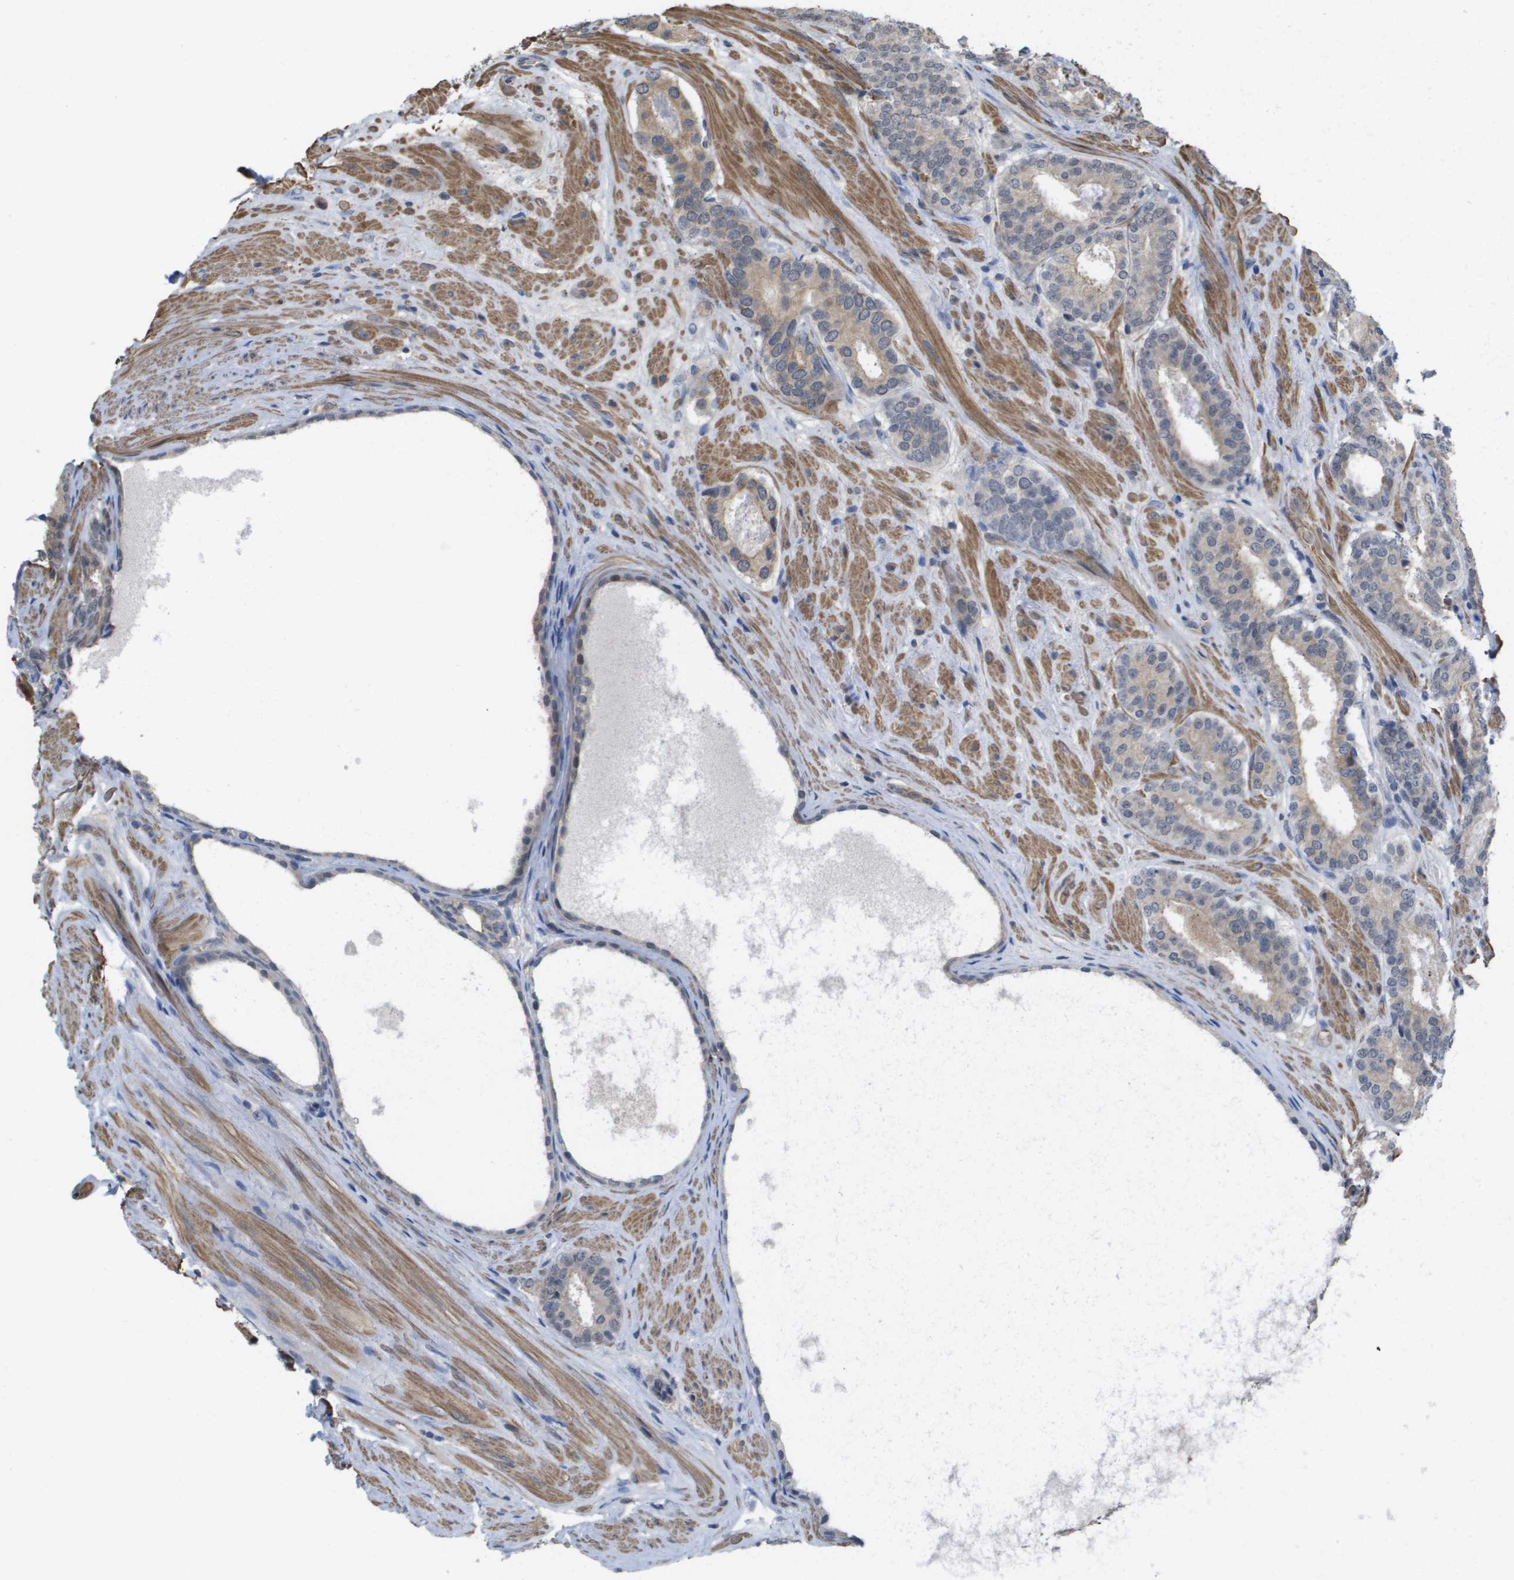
{"staining": {"intensity": "weak", "quantity": "<25%", "location": "cytoplasmic/membranous"}, "tissue": "prostate cancer", "cell_type": "Tumor cells", "image_type": "cancer", "snomed": [{"axis": "morphology", "description": "Adenocarcinoma, Low grade"}, {"axis": "topography", "description": "Prostate"}], "caption": "An IHC photomicrograph of prostate adenocarcinoma (low-grade) is shown. There is no staining in tumor cells of prostate adenocarcinoma (low-grade).", "gene": "RNF112", "patient": {"sex": "male", "age": 69}}